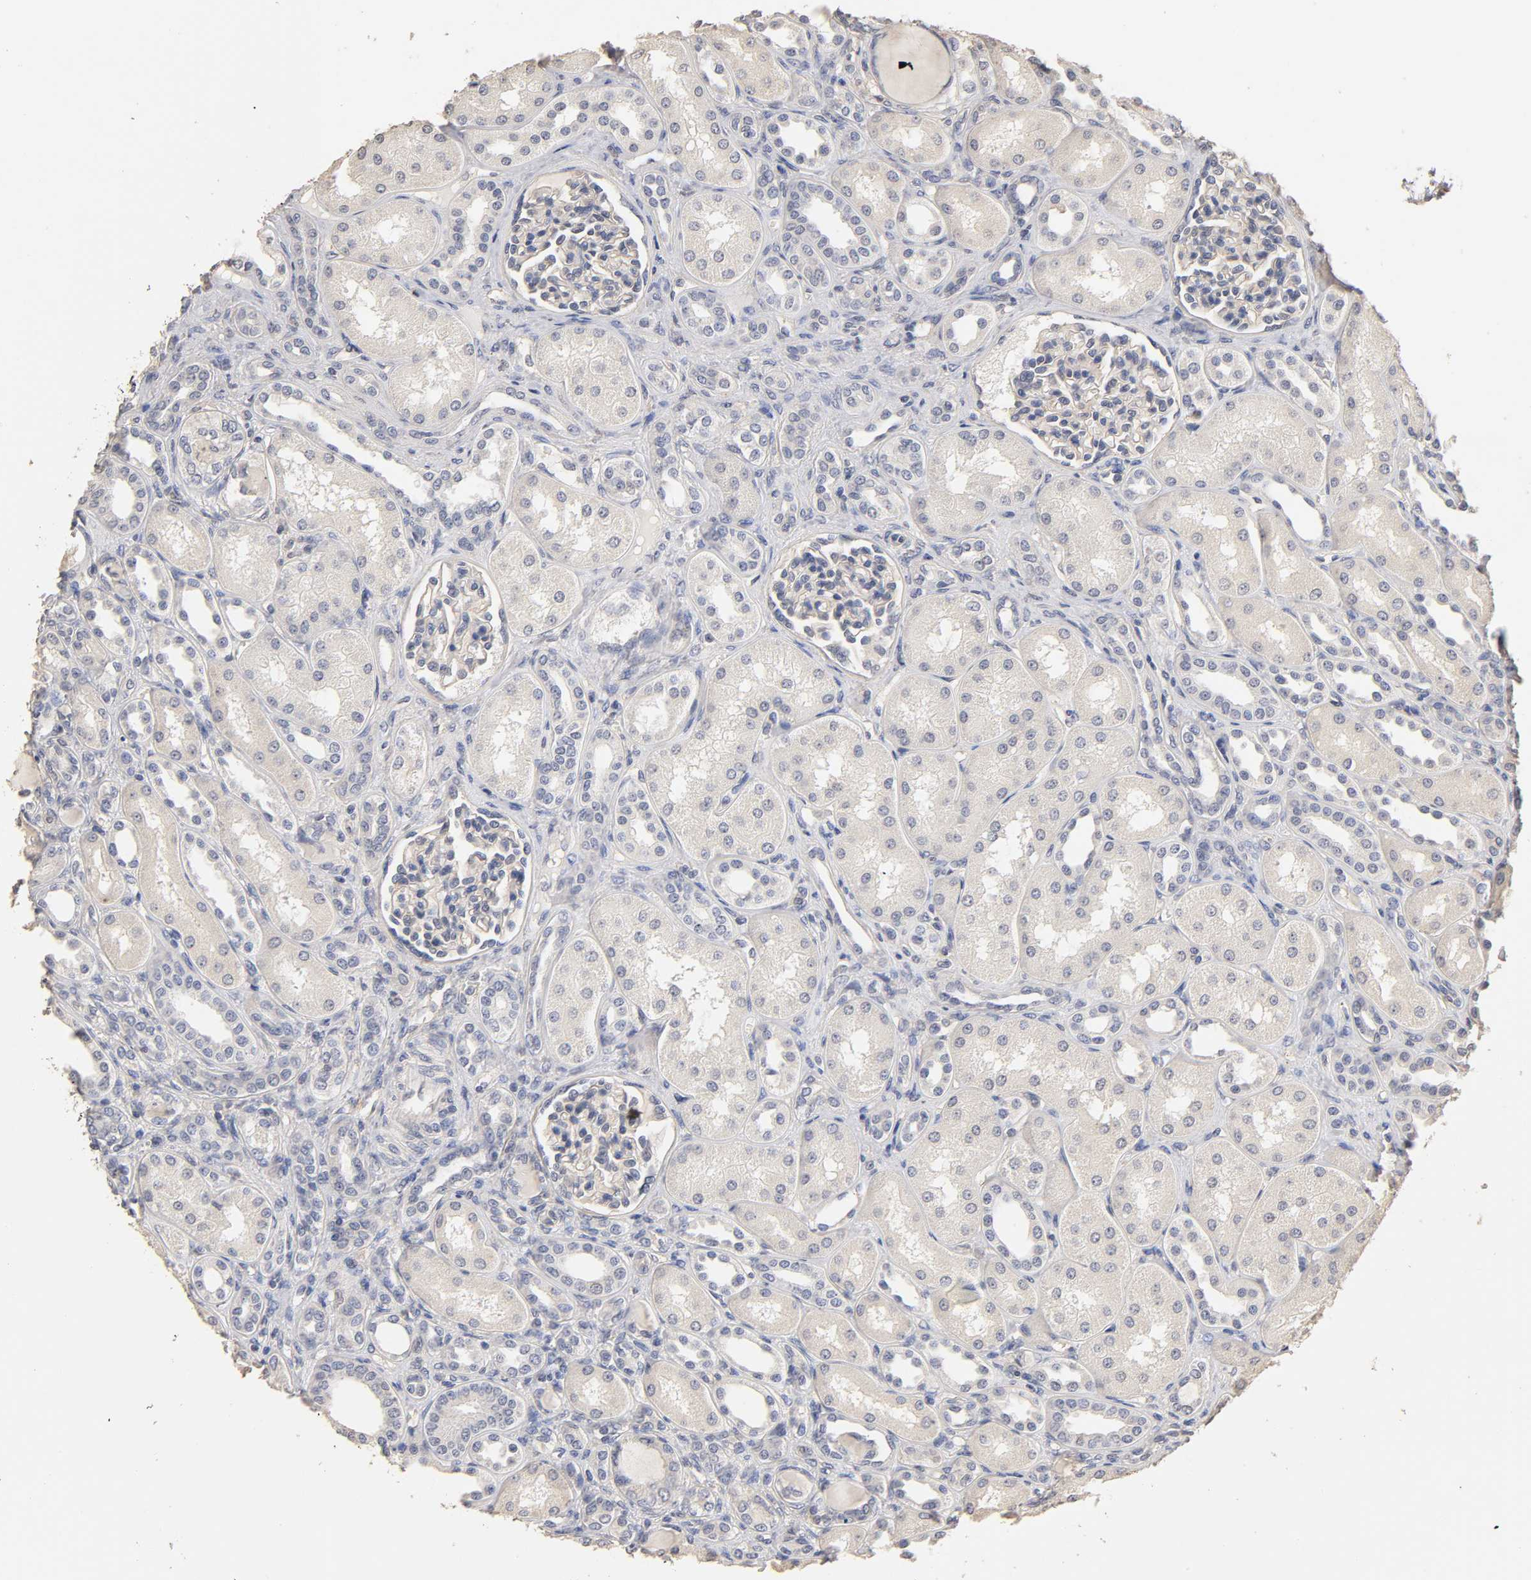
{"staining": {"intensity": "negative", "quantity": "none", "location": "none"}, "tissue": "kidney", "cell_type": "Cells in glomeruli", "image_type": "normal", "snomed": [{"axis": "morphology", "description": "Normal tissue, NOS"}, {"axis": "topography", "description": "Kidney"}], "caption": "Immunohistochemistry (IHC) histopathology image of benign kidney: kidney stained with DAB exhibits no significant protein staining in cells in glomeruli. (Brightfield microscopy of DAB immunohistochemistry at high magnification).", "gene": "VSIG4", "patient": {"sex": "male", "age": 7}}